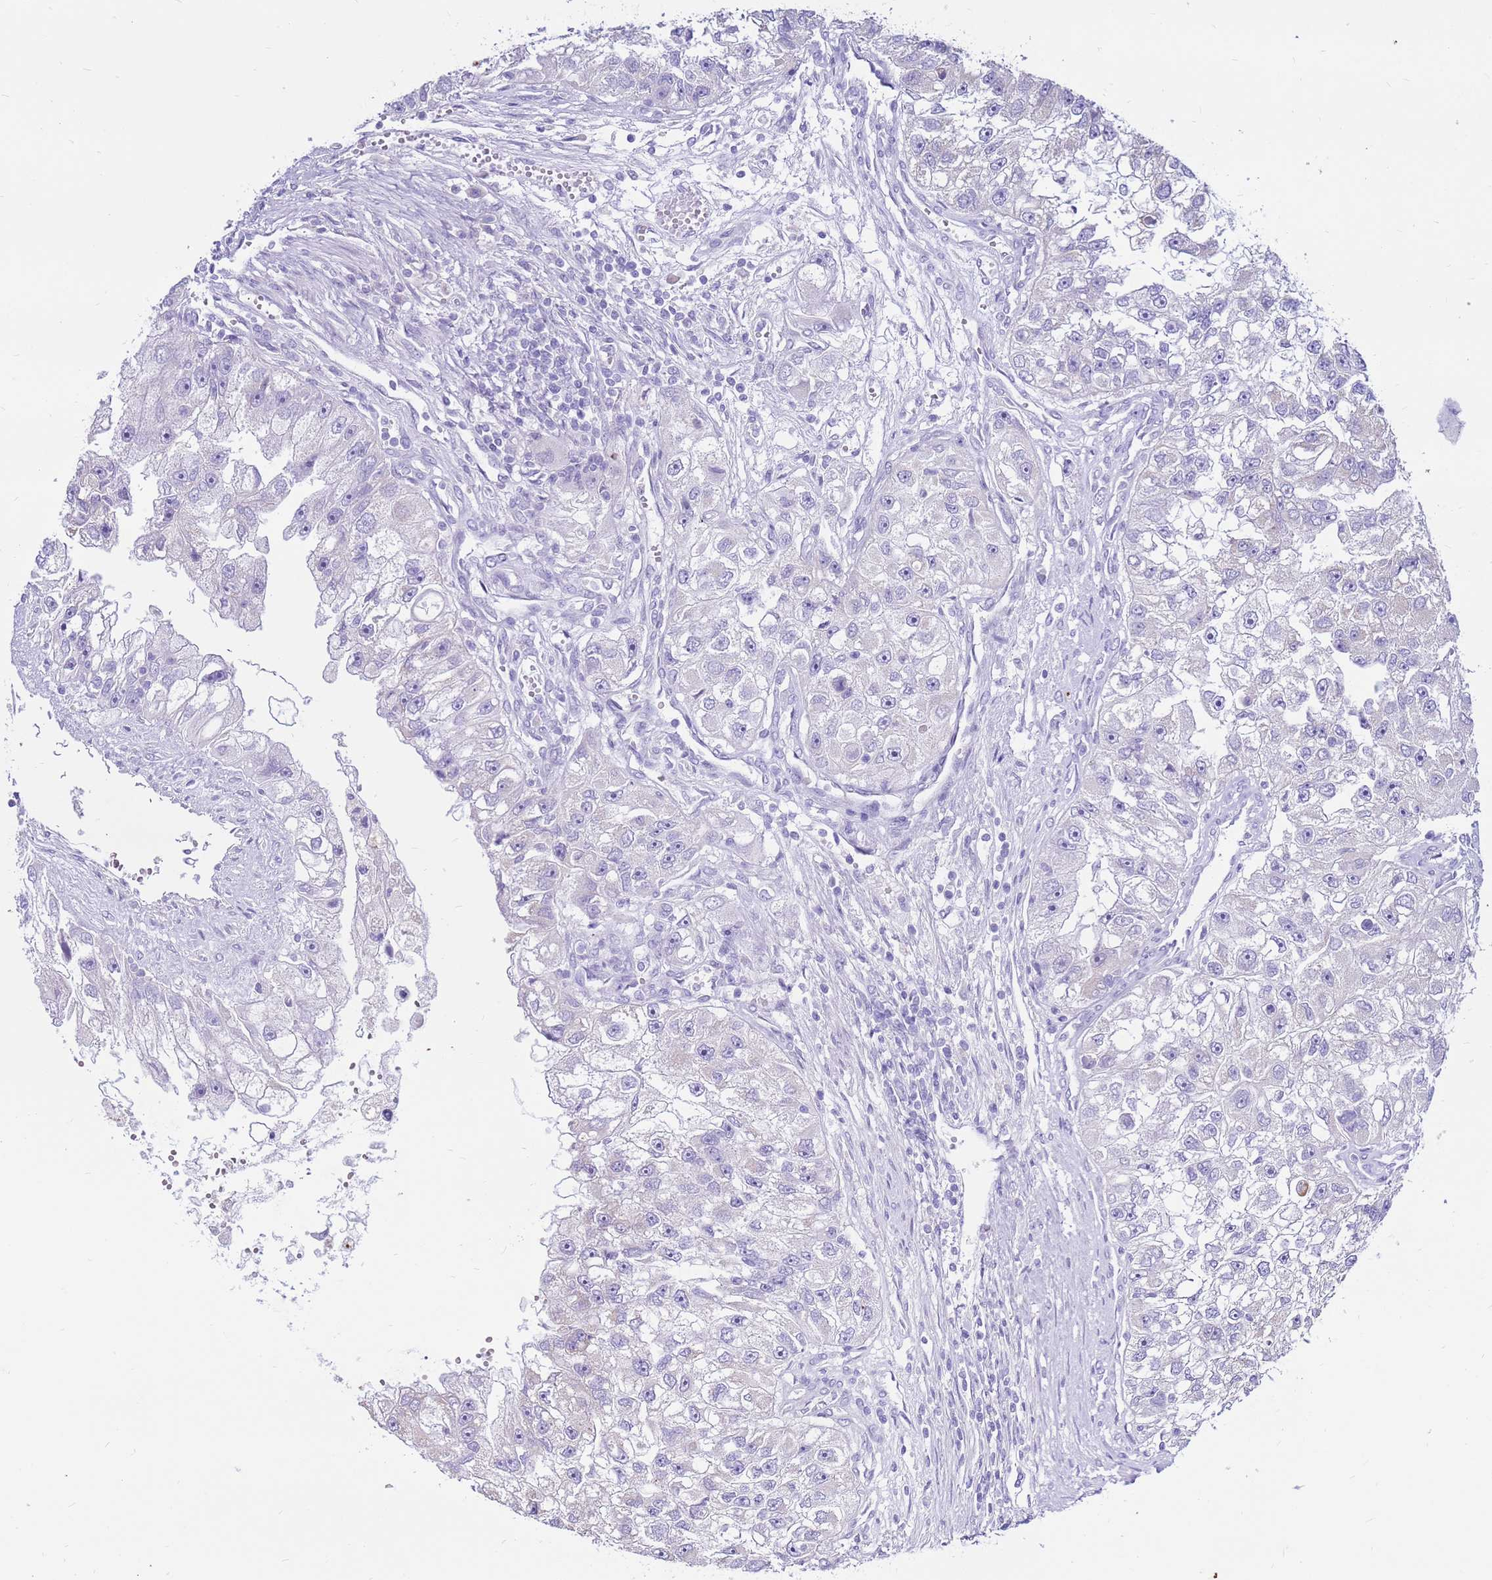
{"staining": {"intensity": "negative", "quantity": "none", "location": "none"}, "tissue": "renal cancer", "cell_type": "Tumor cells", "image_type": "cancer", "snomed": [{"axis": "morphology", "description": "Adenocarcinoma, NOS"}, {"axis": "topography", "description": "Kidney"}], "caption": "Immunohistochemistry (IHC) of renal adenocarcinoma shows no staining in tumor cells.", "gene": "IGF1R", "patient": {"sex": "male", "age": 63}}